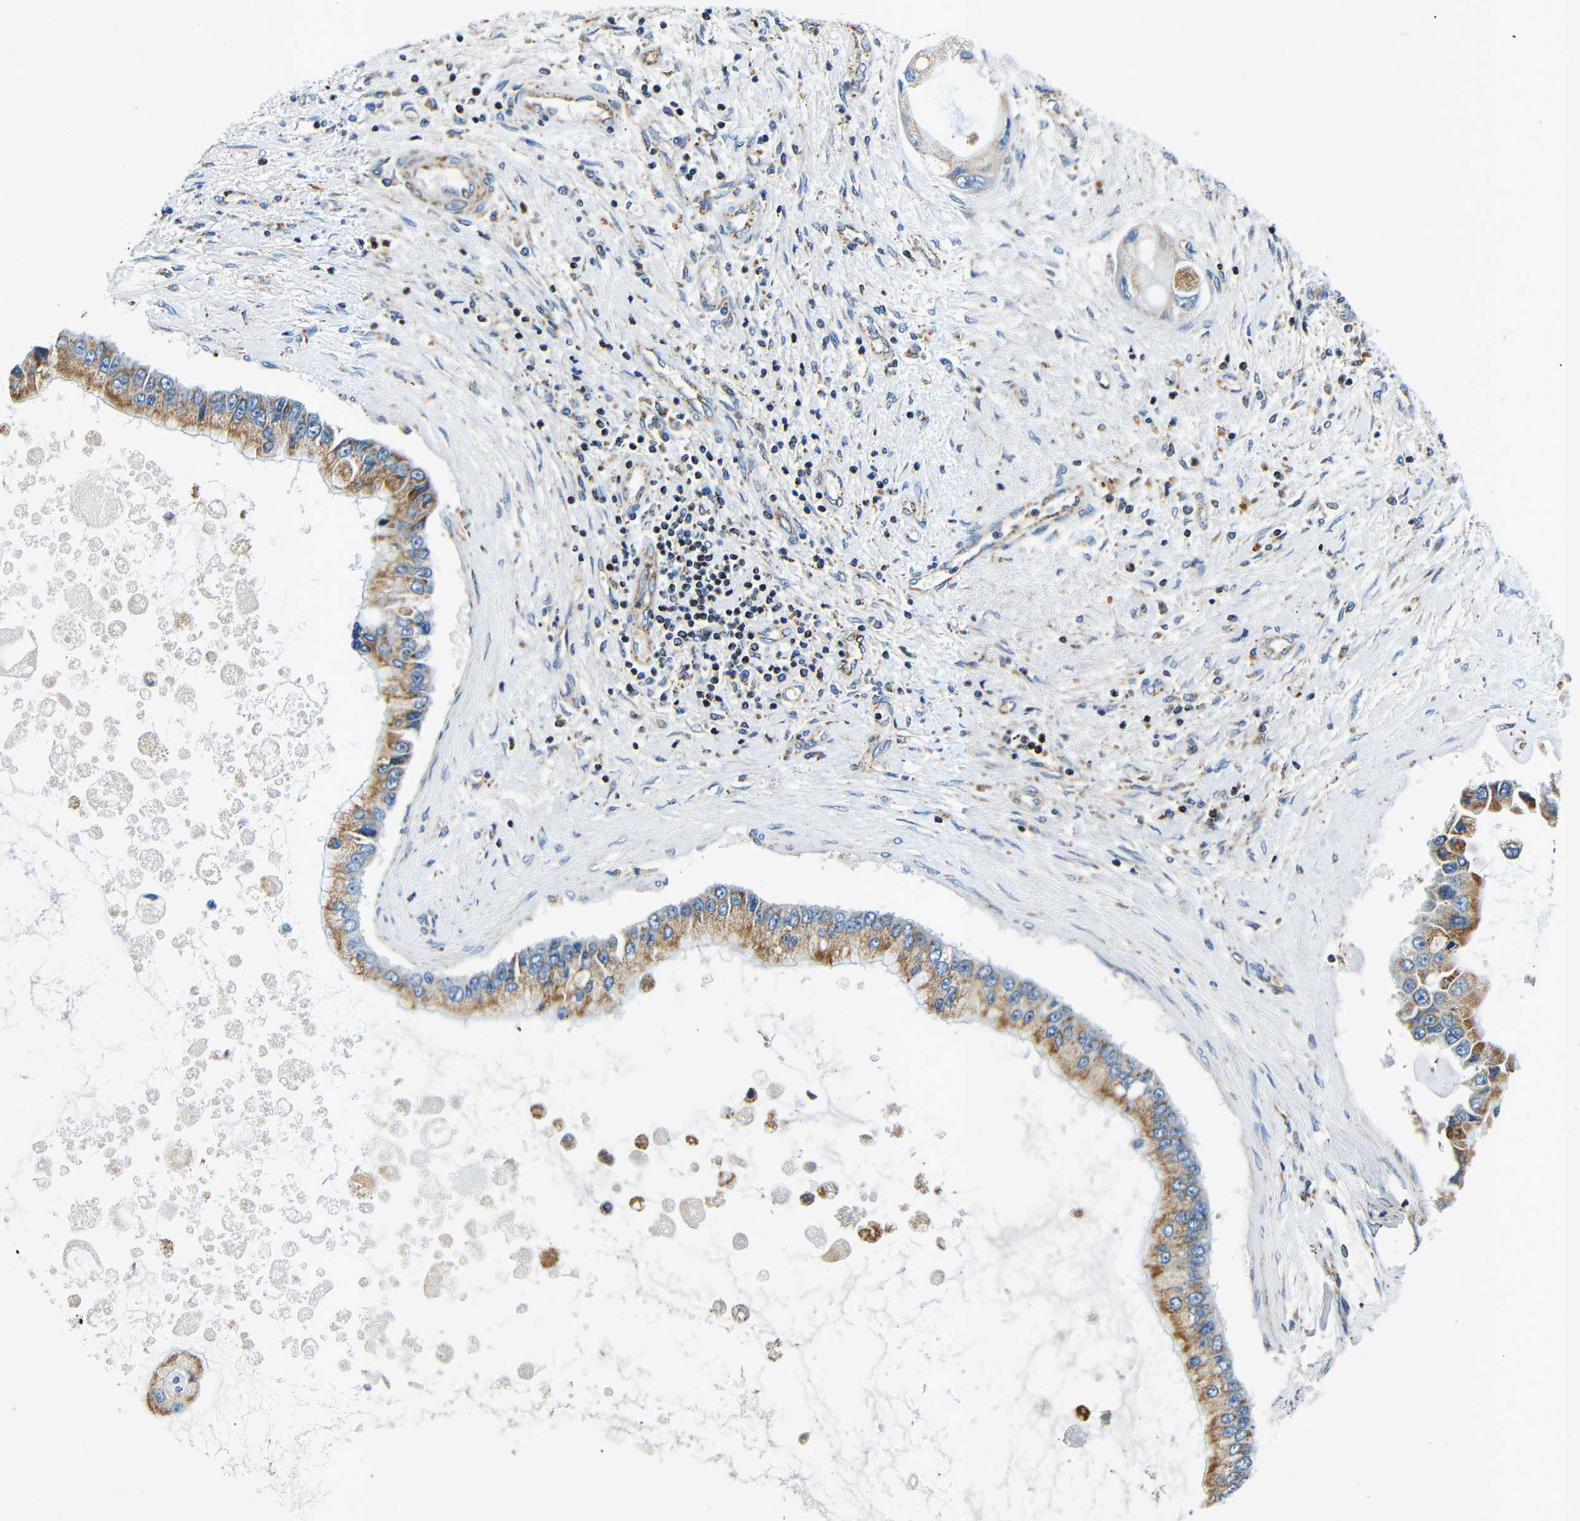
{"staining": {"intensity": "moderate", "quantity": ">75%", "location": "cytoplasmic/membranous"}, "tissue": "liver cancer", "cell_type": "Tumor cells", "image_type": "cancer", "snomed": [{"axis": "morphology", "description": "Cholangiocarcinoma"}, {"axis": "topography", "description": "Liver"}], "caption": "A brown stain shows moderate cytoplasmic/membranous positivity of a protein in human liver cancer tumor cells. Nuclei are stained in blue.", "gene": "GALNT18", "patient": {"sex": "male", "age": 50}}